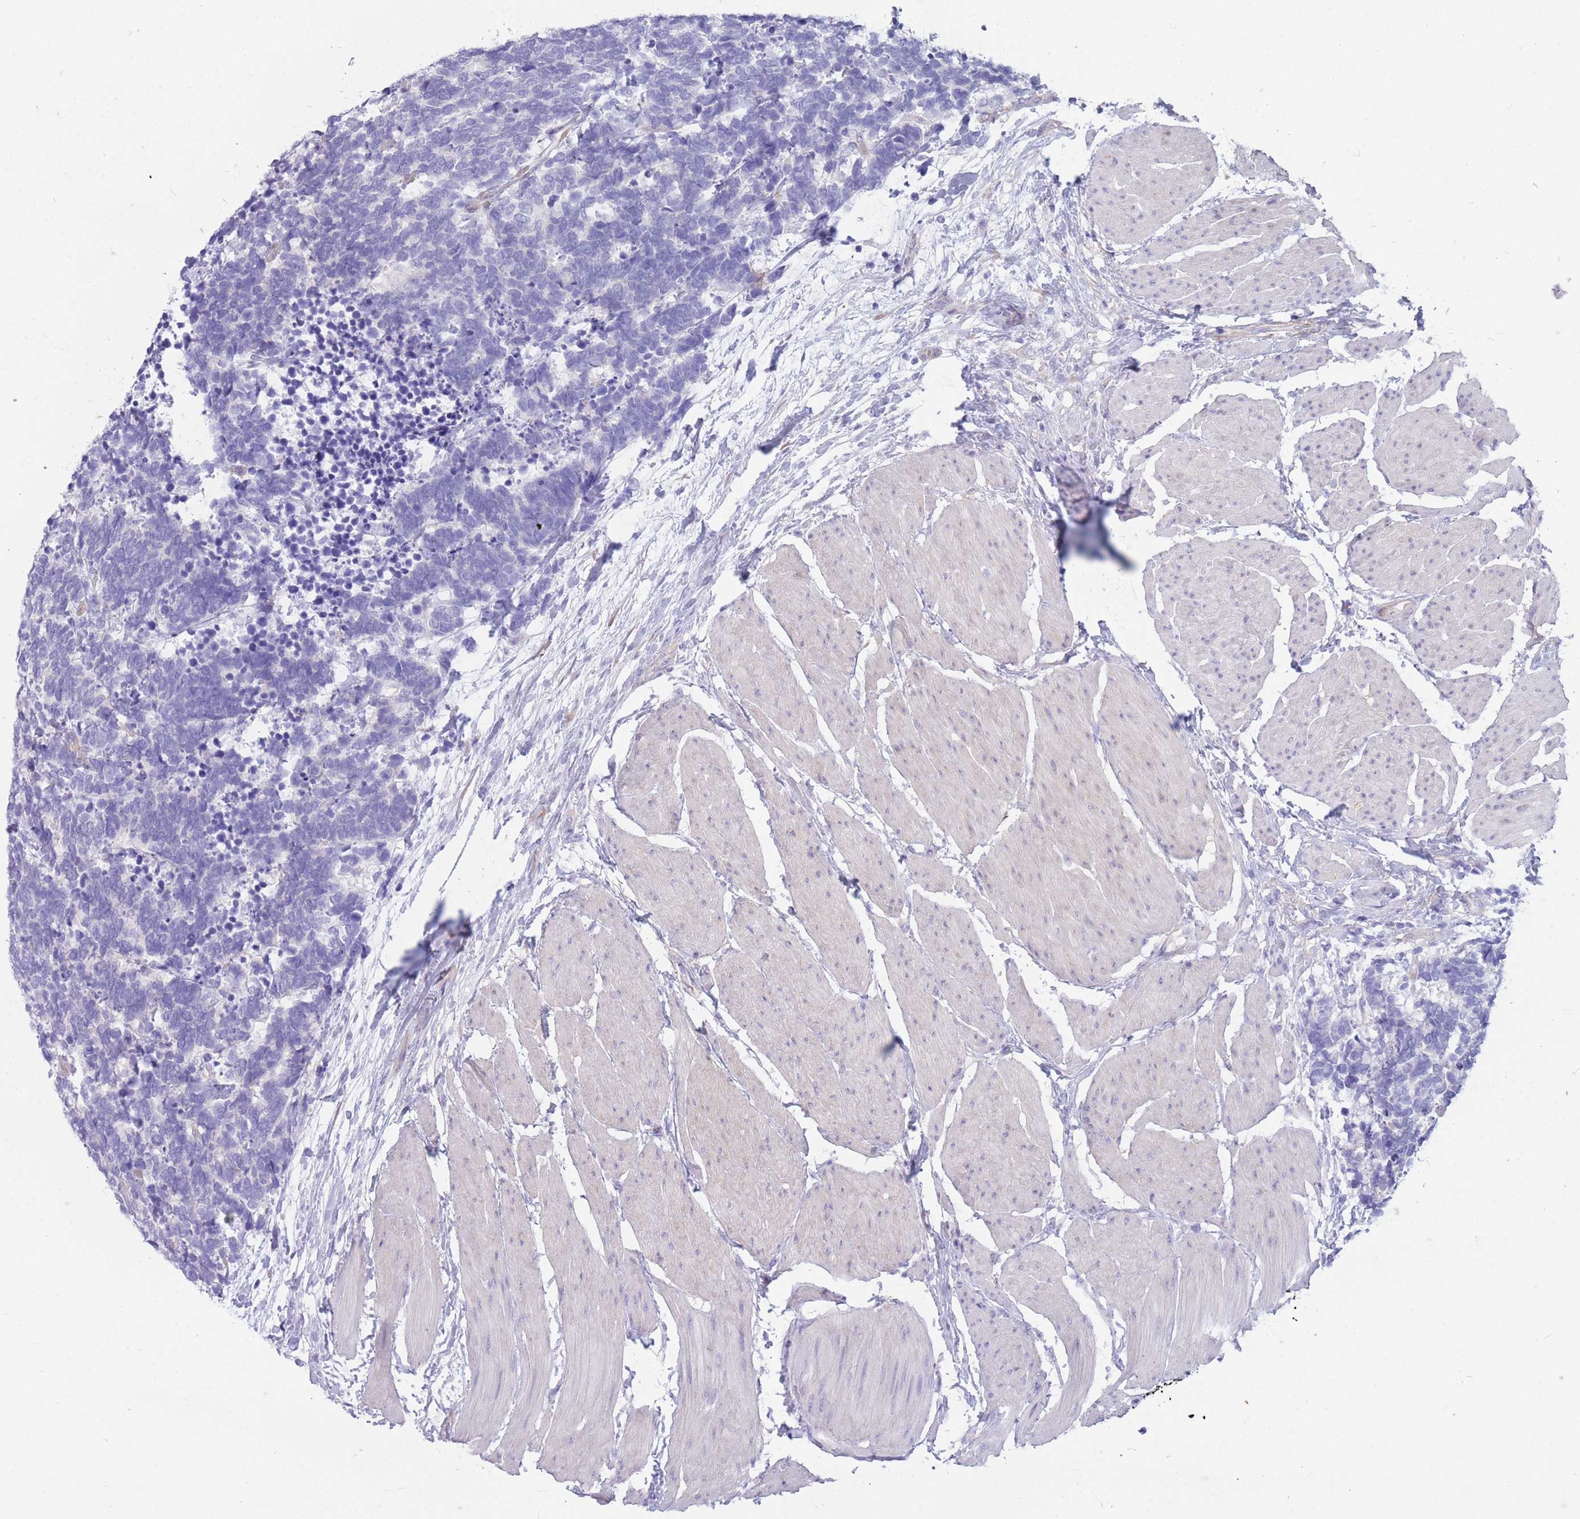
{"staining": {"intensity": "negative", "quantity": "none", "location": "none"}, "tissue": "carcinoid", "cell_type": "Tumor cells", "image_type": "cancer", "snomed": [{"axis": "morphology", "description": "Carcinoma, NOS"}, {"axis": "morphology", "description": "Carcinoid, malignant, NOS"}, {"axis": "topography", "description": "Urinary bladder"}], "caption": "The histopathology image shows no staining of tumor cells in carcinoid. (Stains: DAB (3,3'-diaminobenzidine) IHC with hematoxylin counter stain, Microscopy: brightfield microscopy at high magnification).", "gene": "MTSS2", "patient": {"sex": "male", "age": 57}}